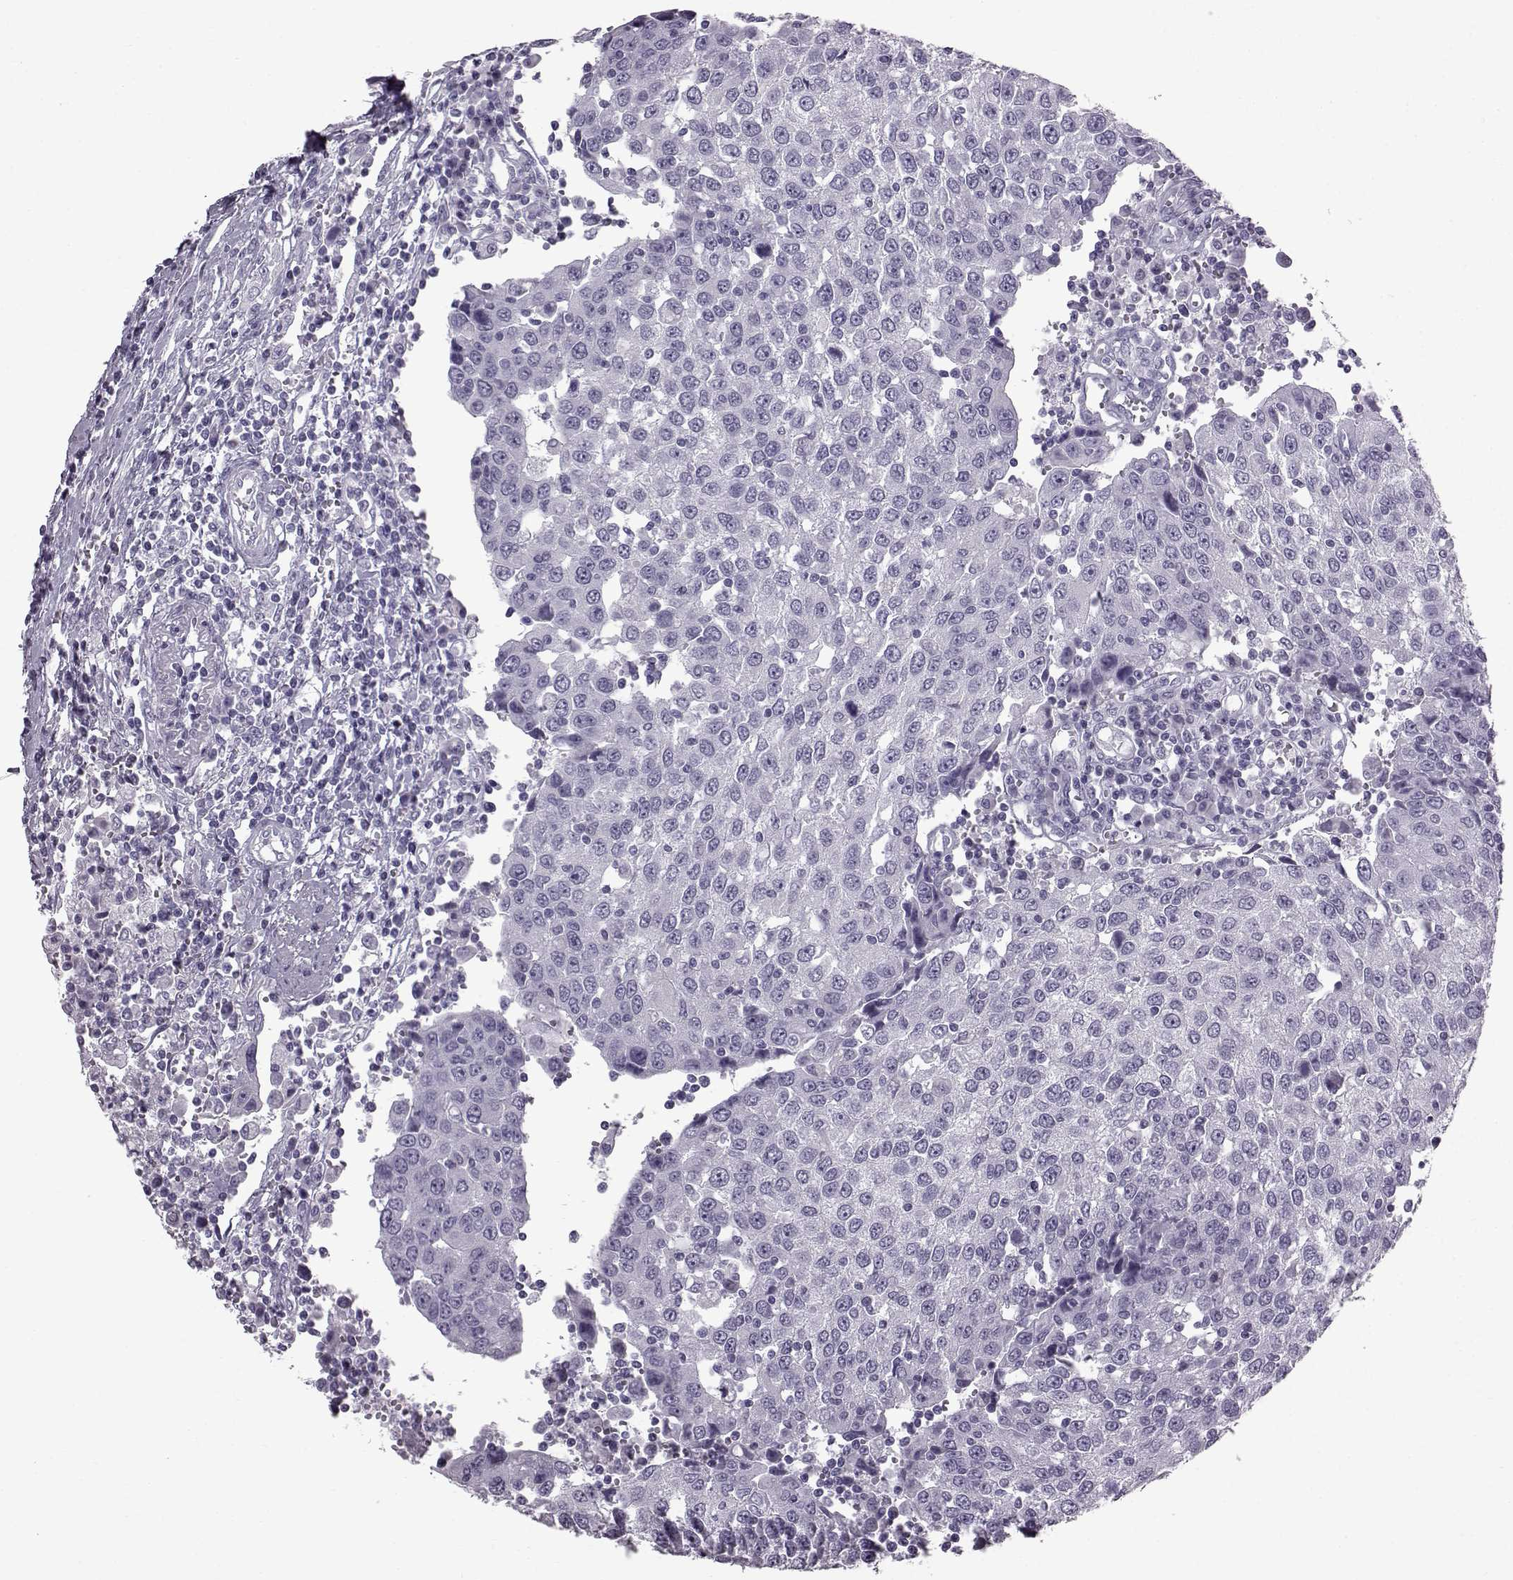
{"staining": {"intensity": "negative", "quantity": "none", "location": "none"}, "tissue": "urothelial cancer", "cell_type": "Tumor cells", "image_type": "cancer", "snomed": [{"axis": "morphology", "description": "Urothelial carcinoma, High grade"}, {"axis": "topography", "description": "Urinary bladder"}], "caption": "Urothelial cancer was stained to show a protein in brown. There is no significant positivity in tumor cells. (DAB (3,3'-diaminobenzidine) immunohistochemistry (IHC), high magnification).", "gene": "SLC28A2", "patient": {"sex": "female", "age": 85}}